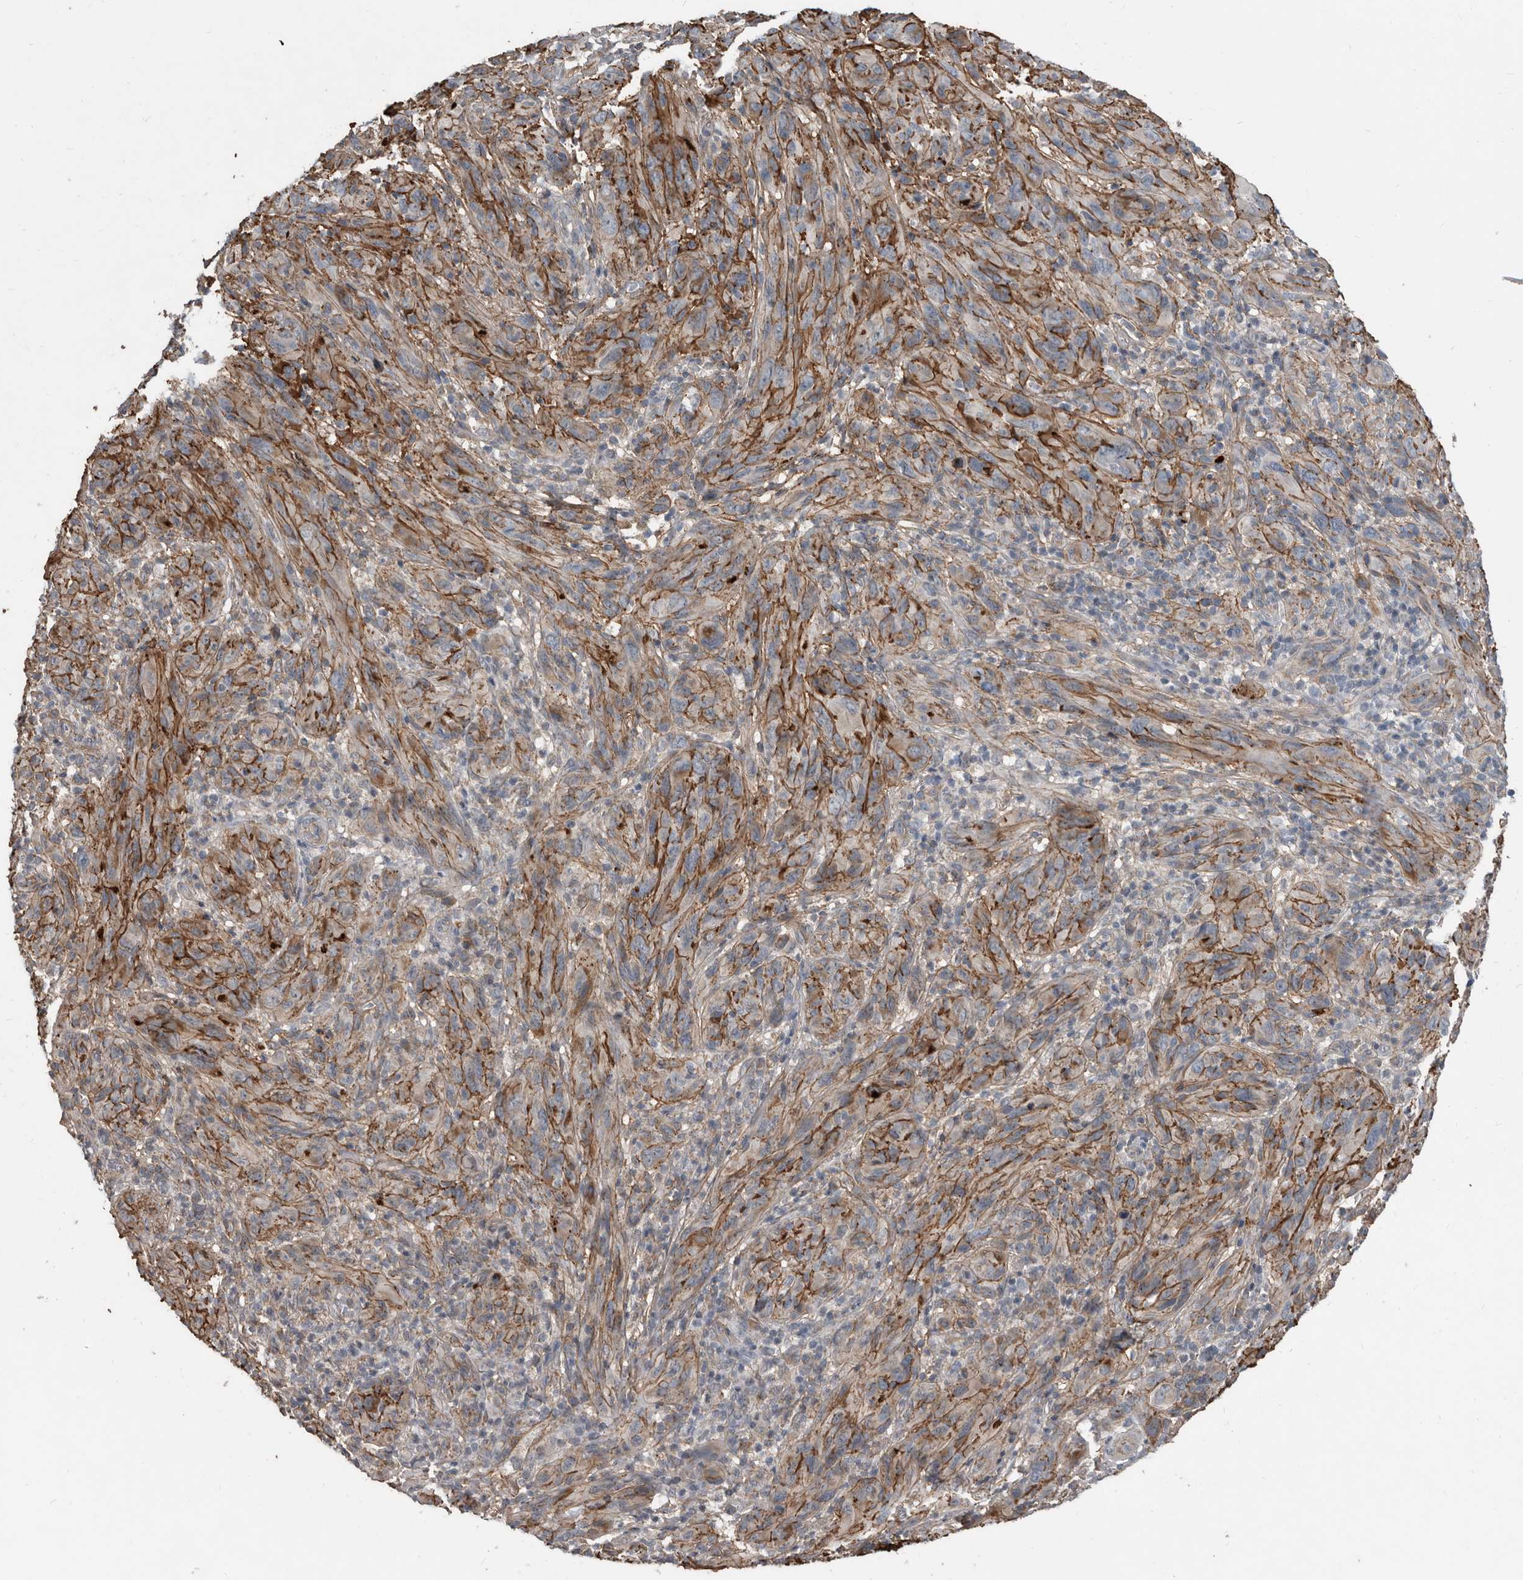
{"staining": {"intensity": "weak", "quantity": "25%-75%", "location": "cytoplasmic/membranous"}, "tissue": "melanoma", "cell_type": "Tumor cells", "image_type": "cancer", "snomed": [{"axis": "morphology", "description": "Malignant melanoma, NOS"}, {"axis": "topography", "description": "Skin of head"}], "caption": "Malignant melanoma stained with DAB (3,3'-diaminobenzidine) immunohistochemistry exhibits low levels of weak cytoplasmic/membranous staining in approximately 25%-75% of tumor cells.", "gene": "PI15", "patient": {"sex": "male", "age": 96}}